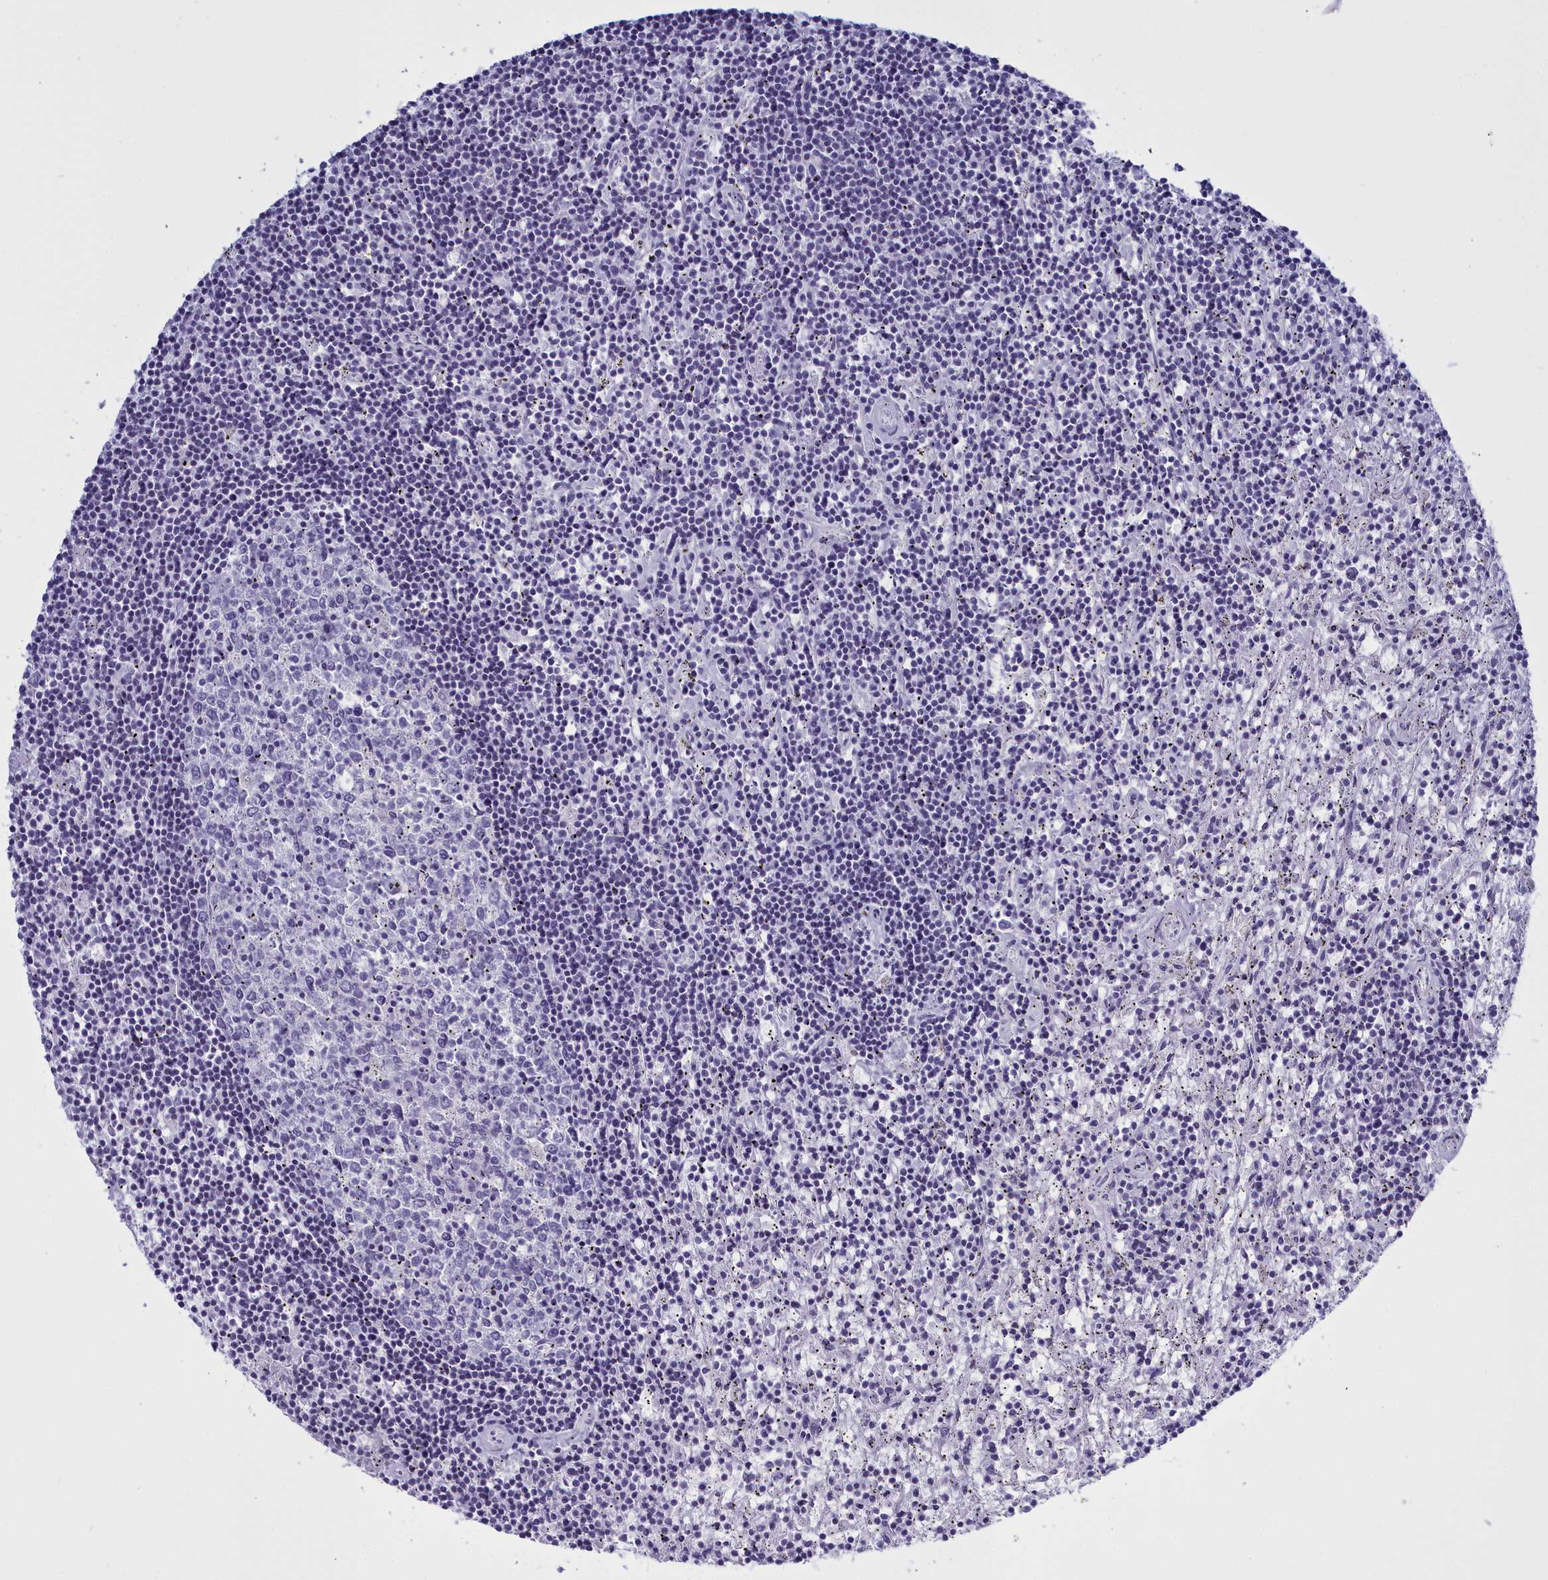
{"staining": {"intensity": "negative", "quantity": "none", "location": "none"}, "tissue": "lymphoma", "cell_type": "Tumor cells", "image_type": "cancer", "snomed": [{"axis": "morphology", "description": "Malignant lymphoma, non-Hodgkin's type, Low grade"}, {"axis": "topography", "description": "Spleen"}], "caption": "This is an immunohistochemistry image of human malignant lymphoma, non-Hodgkin's type (low-grade). There is no staining in tumor cells.", "gene": "MAP6", "patient": {"sex": "male", "age": 76}}